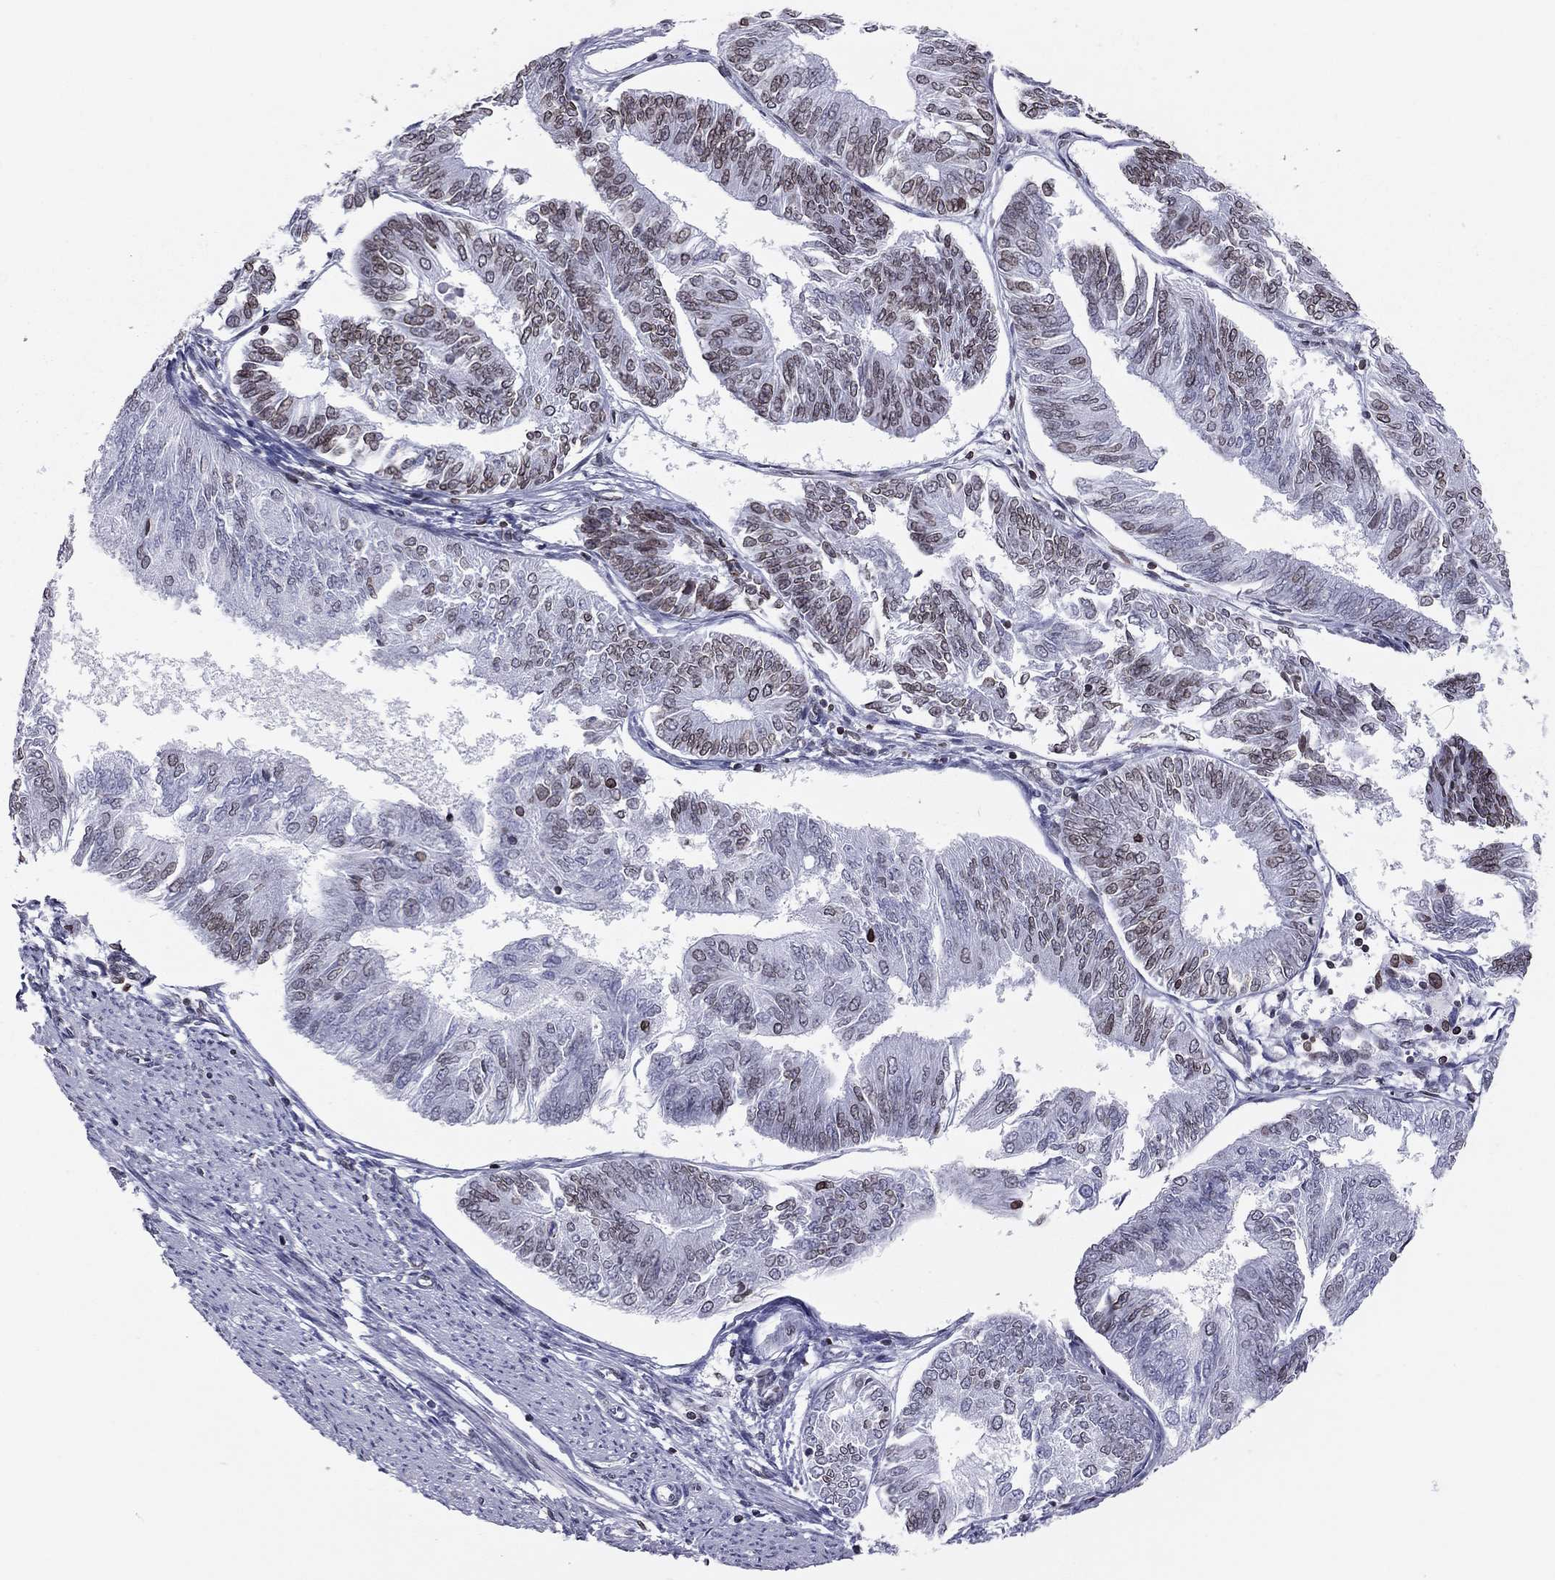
{"staining": {"intensity": "moderate", "quantity": "25%-75%", "location": "cytoplasmic/membranous,nuclear"}, "tissue": "endometrial cancer", "cell_type": "Tumor cells", "image_type": "cancer", "snomed": [{"axis": "morphology", "description": "Adenocarcinoma, NOS"}, {"axis": "topography", "description": "Endometrium"}], "caption": "A high-resolution image shows immunohistochemistry staining of endometrial cancer, which shows moderate cytoplasmic/membranous and nuclear staining in about 25%-75% of tumor cells.", "gene": "ESPL1", "patient": {"sex": "female", "age": 58}}